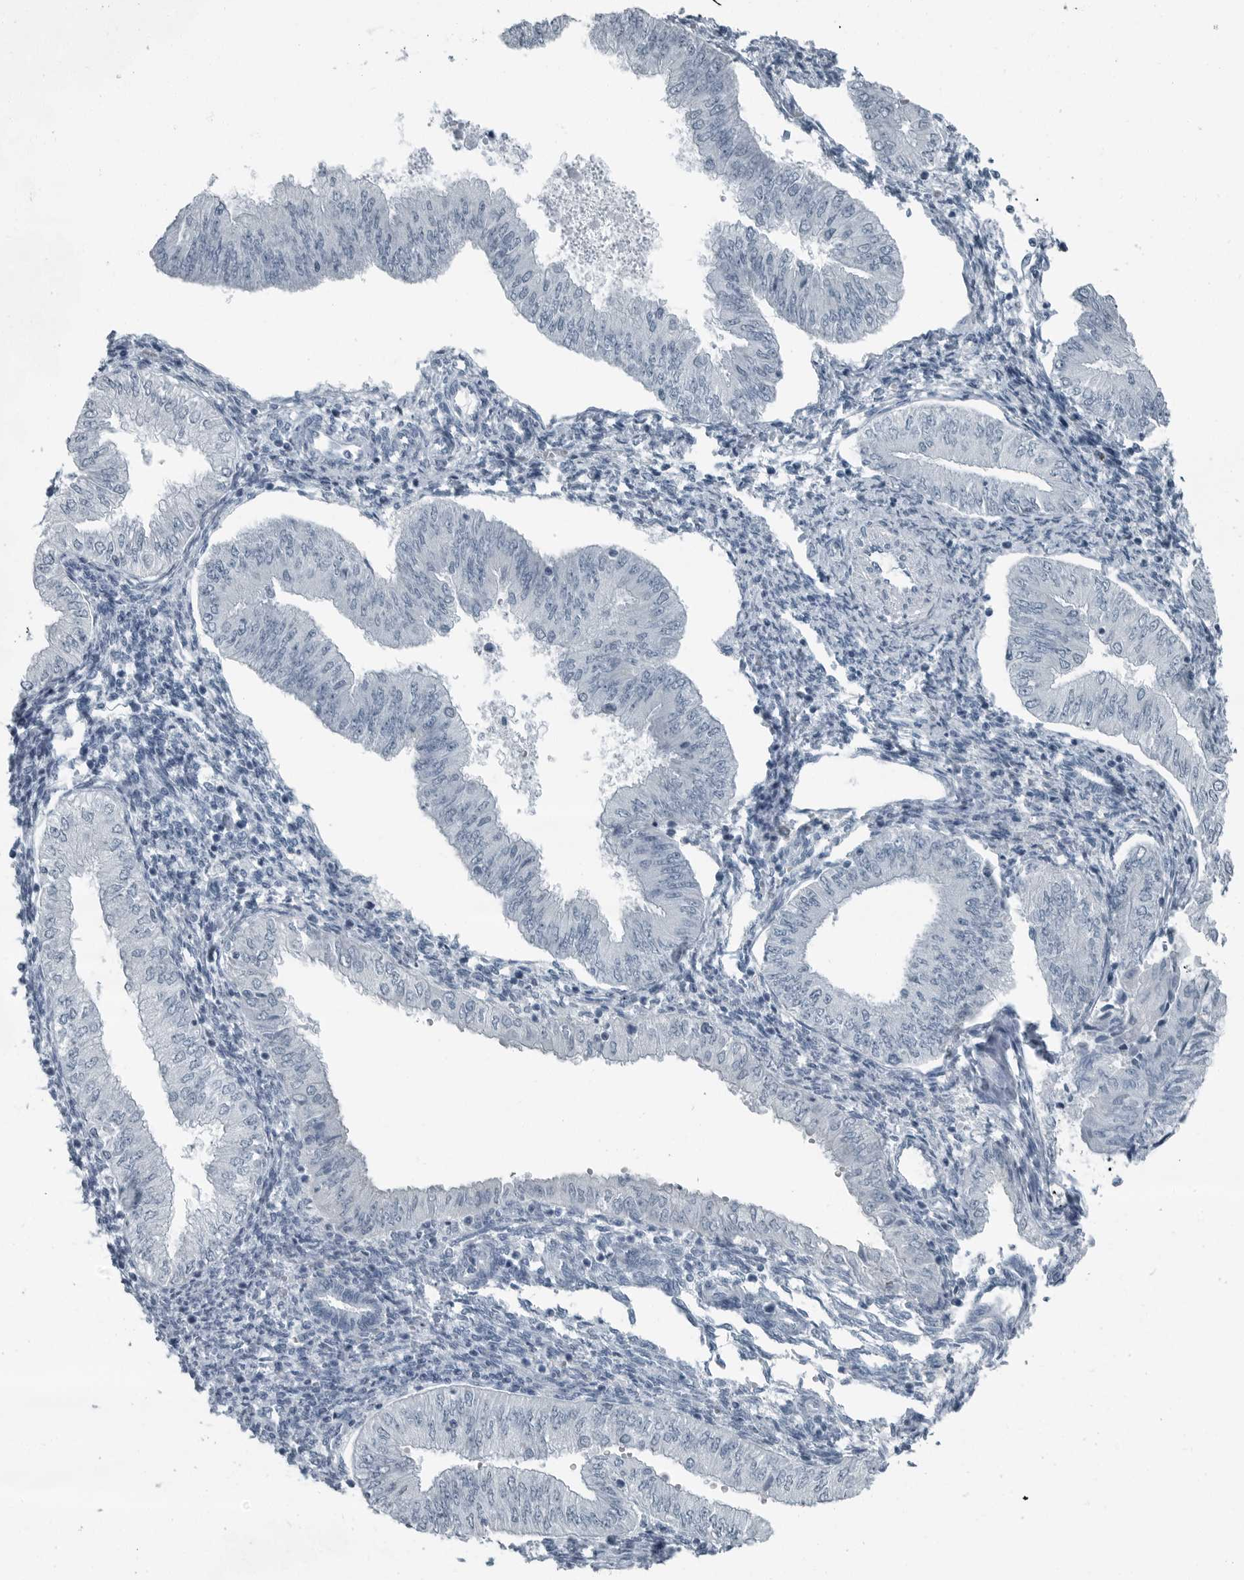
{"staining": {"intensity": "negative", "quantity": "none", "location": "none"}, "tissue": "endometrial cancer", "cell_type": "Tumor cells", "image_type": "cancer", "snomed": [{"axis": "morphology", "description": "Normal tissue, NOS"}, {"axis": "morphology", "description": "Adenocarcinoma, NOS"}, {"axis": "topography", "description": "Endometrium"}], "caption": "DAB immunohistochemical staining of adenocarcinoma (endometrial) exhibits no significant expression in tumor cells.", "gene": "FABP6", "patient": {"sex": "female", "age": 53}}